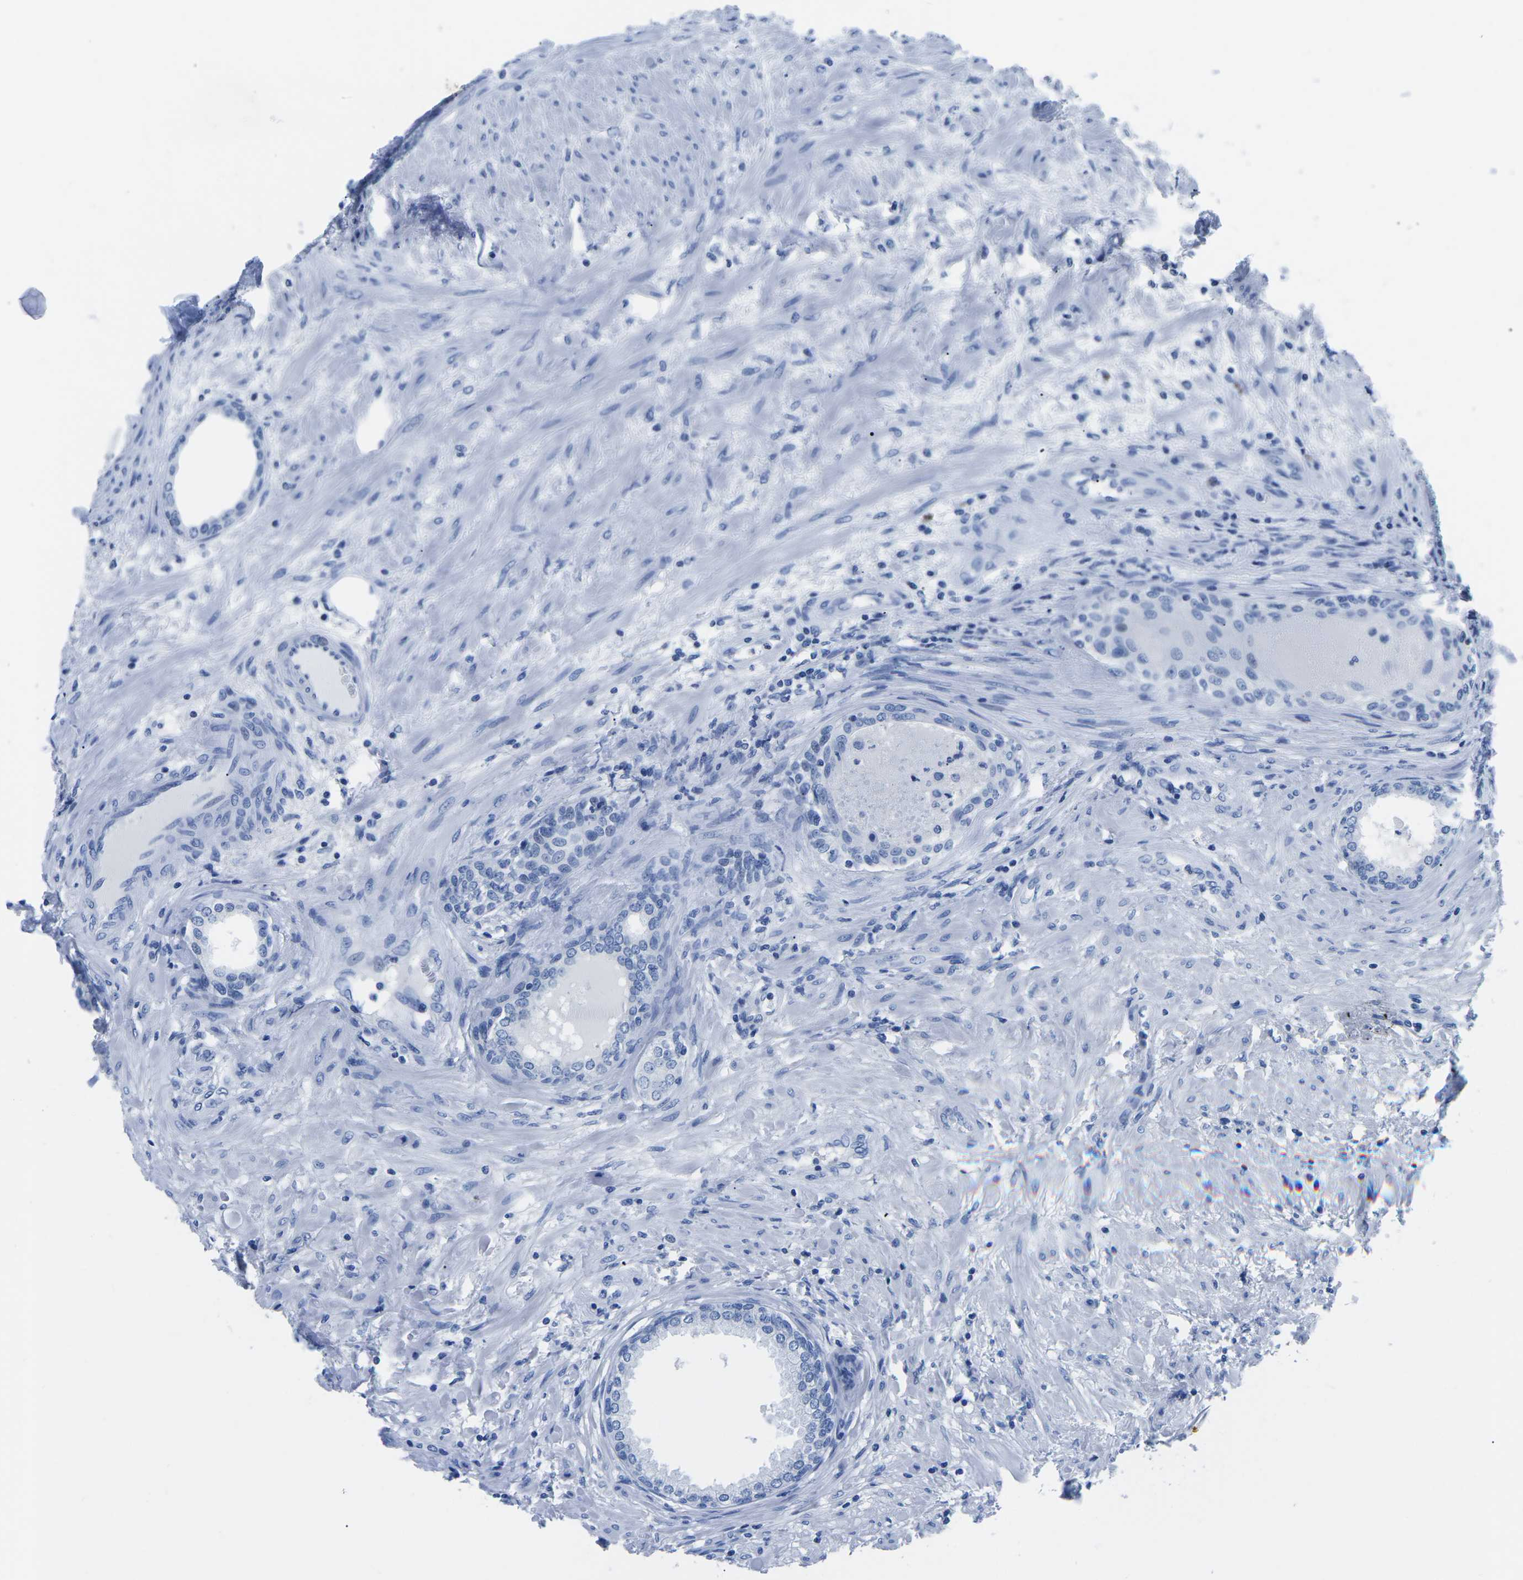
{"staining": {"intensity": "negative", "quantity": "none", "location": "none"}, "tissue": "prostate", "cell_type": "Glandular cells", "image_type": "normal", "snomed": [{"axis": "morphology", "description": "Normal tissue, NOS"}, {"axis": "topography", "description": "Prostate"}], "caption": "Benign prostate was stained to show a protein in brown. There is no significant staining in glandular cells. Nuclei are stained in blue.", "gene": "CYP1A2", "patient": {"sex": "male", "age": 76}}